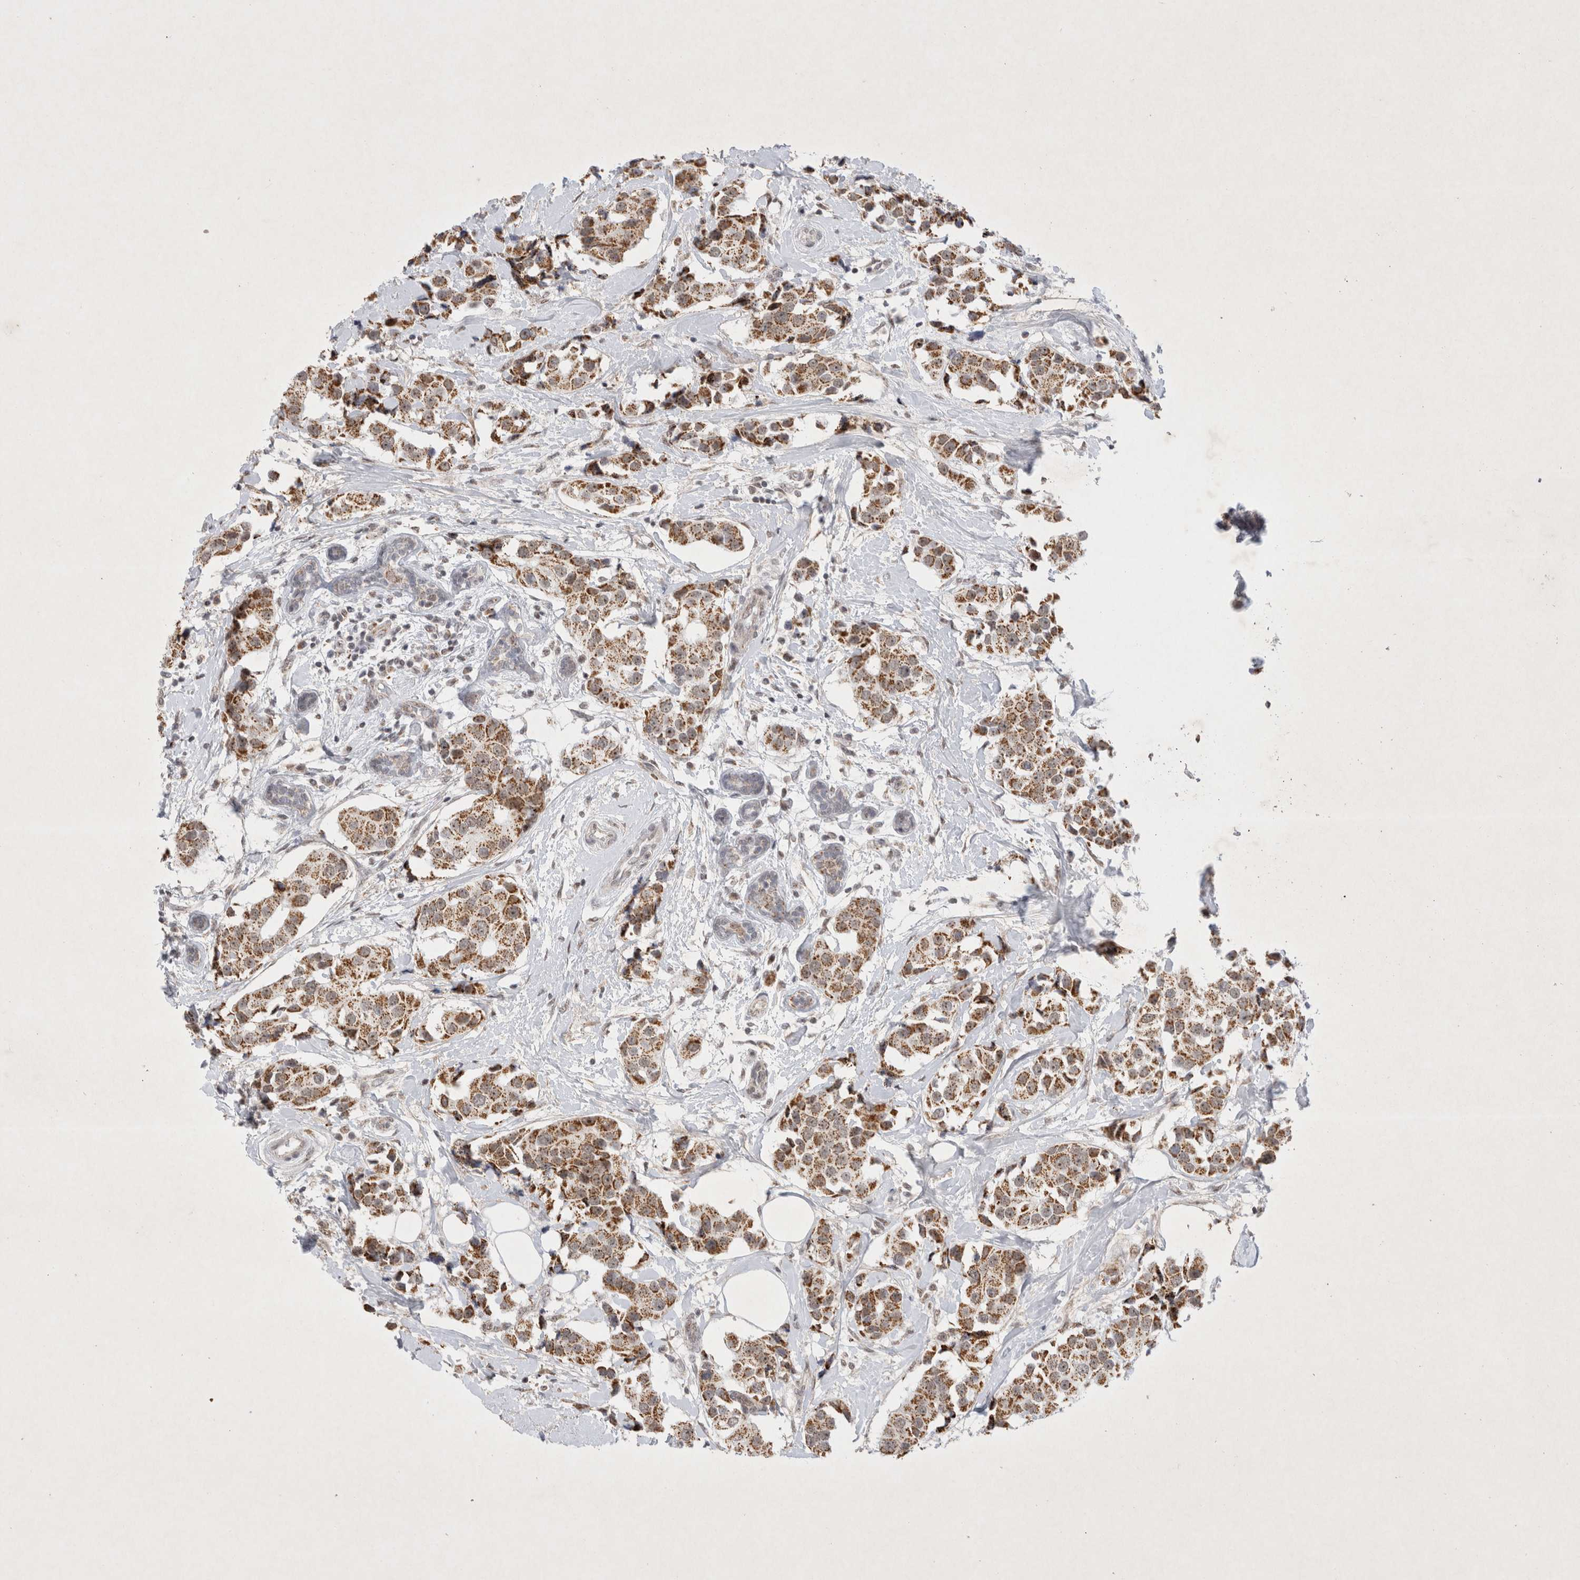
{"staining": {"intensity": "moderate", "quantity": ">75%", "location": "cytoplasmic/membranous"}, "tissue": "breast cancer", "cell_type": "Tumor cells", "image_type": "cancer", "snomed": [{"axis": "morphology", "description": "Normal tissue, NOS"}, {"axis": "morphology", "description": "Duct carcinoma"}, {"axis": "topography", "description": "Breast"}], "caption": "A photomicrograph of human breast infiltrating ductal carcinoma stained for a protein displays moderate cytoplasmic/membranous brown staining in tumor cells.", "gene": "MRPL37", "patient": {"sex": "female", "age": 39}}